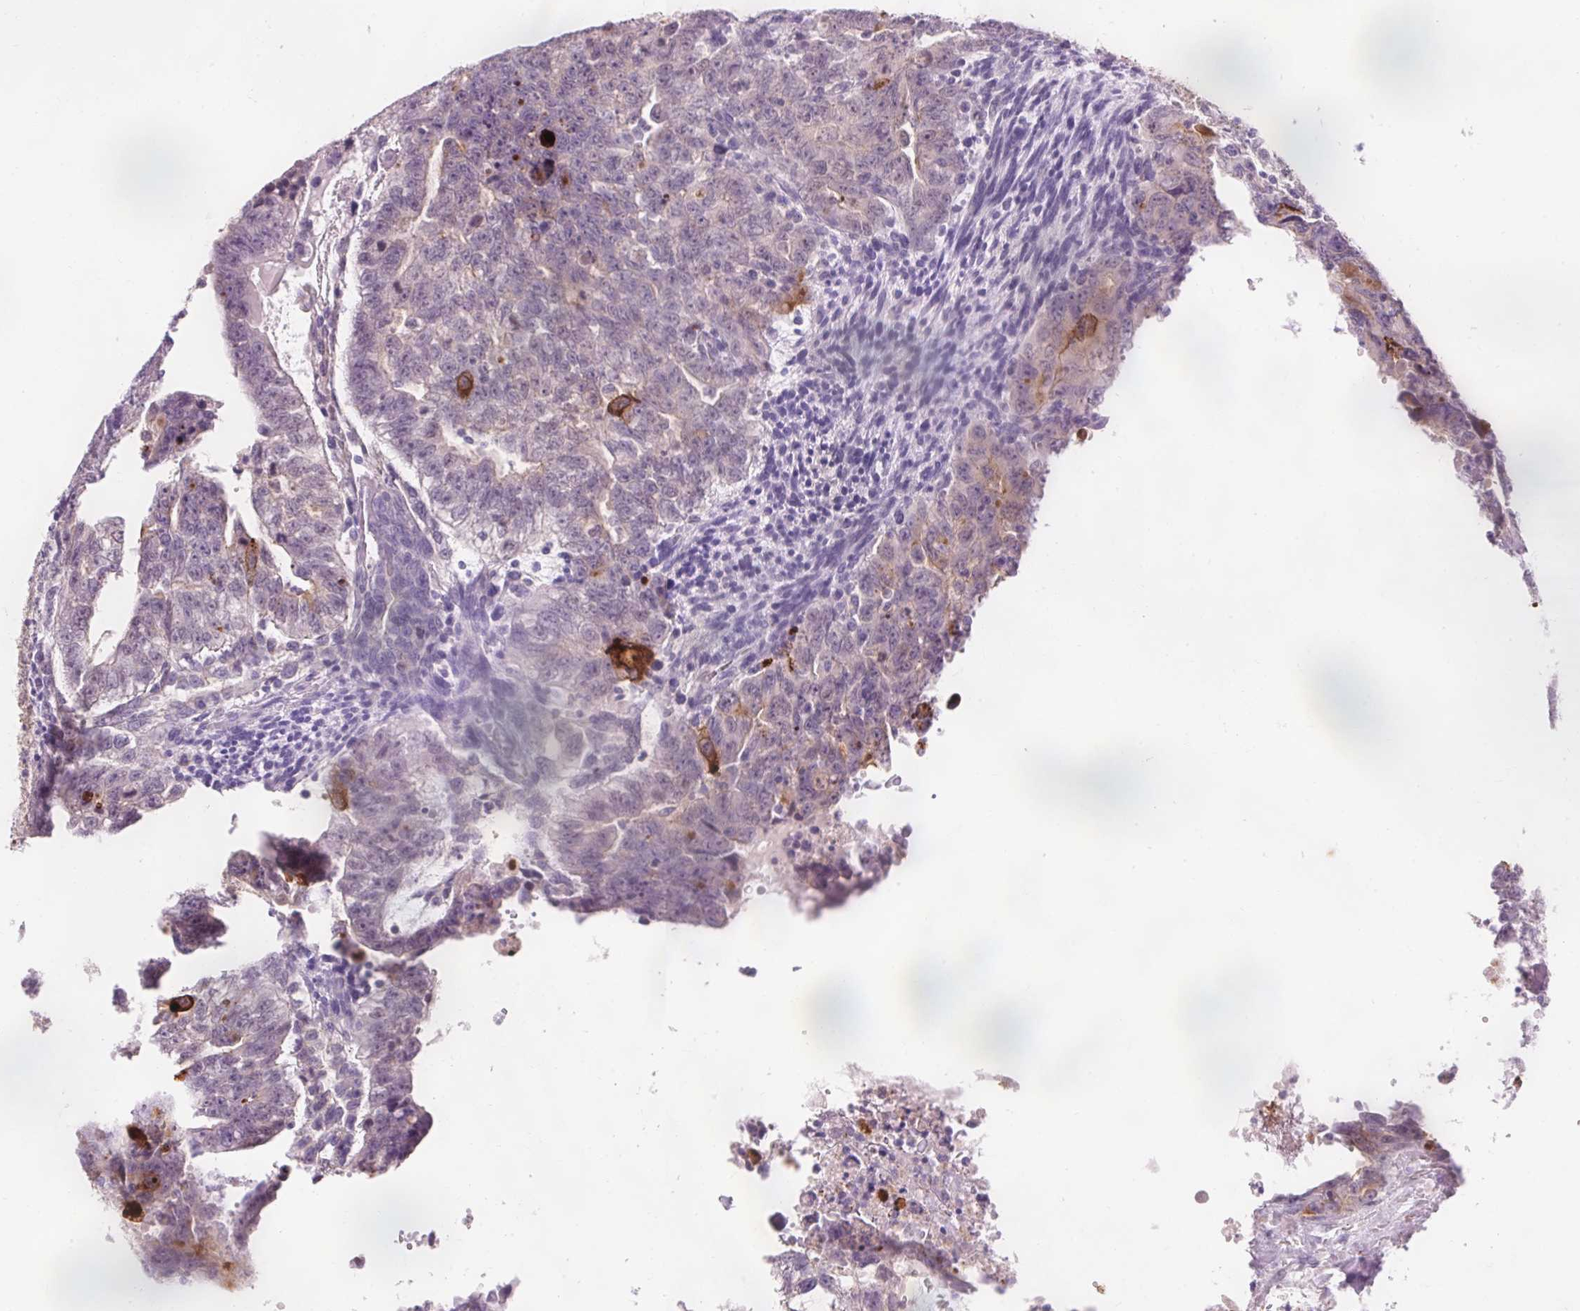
{"staining": {"intensity": "strong", "quantity": "<25%", "location": "cytoplasmic/membranous"}, "tissue": "testis cancer", "cell_type": "Tumor cells", "image_type": "cancer", "snomed": [{"axis": "morphology", "description": "Carcinoma, Embryonal, NOS"}, {"axis": "topography", "description": "Testis"}], "caption": "Protein staining of testis embryonal carcinoma tissue shows strong cytoplasmic/membranous staining in approximately <25% of tumor cells. (IHC, brightfield microscopy, high magnification).", "gene": "DHRS11", "patient": {"sex": "male", "age": 24}}